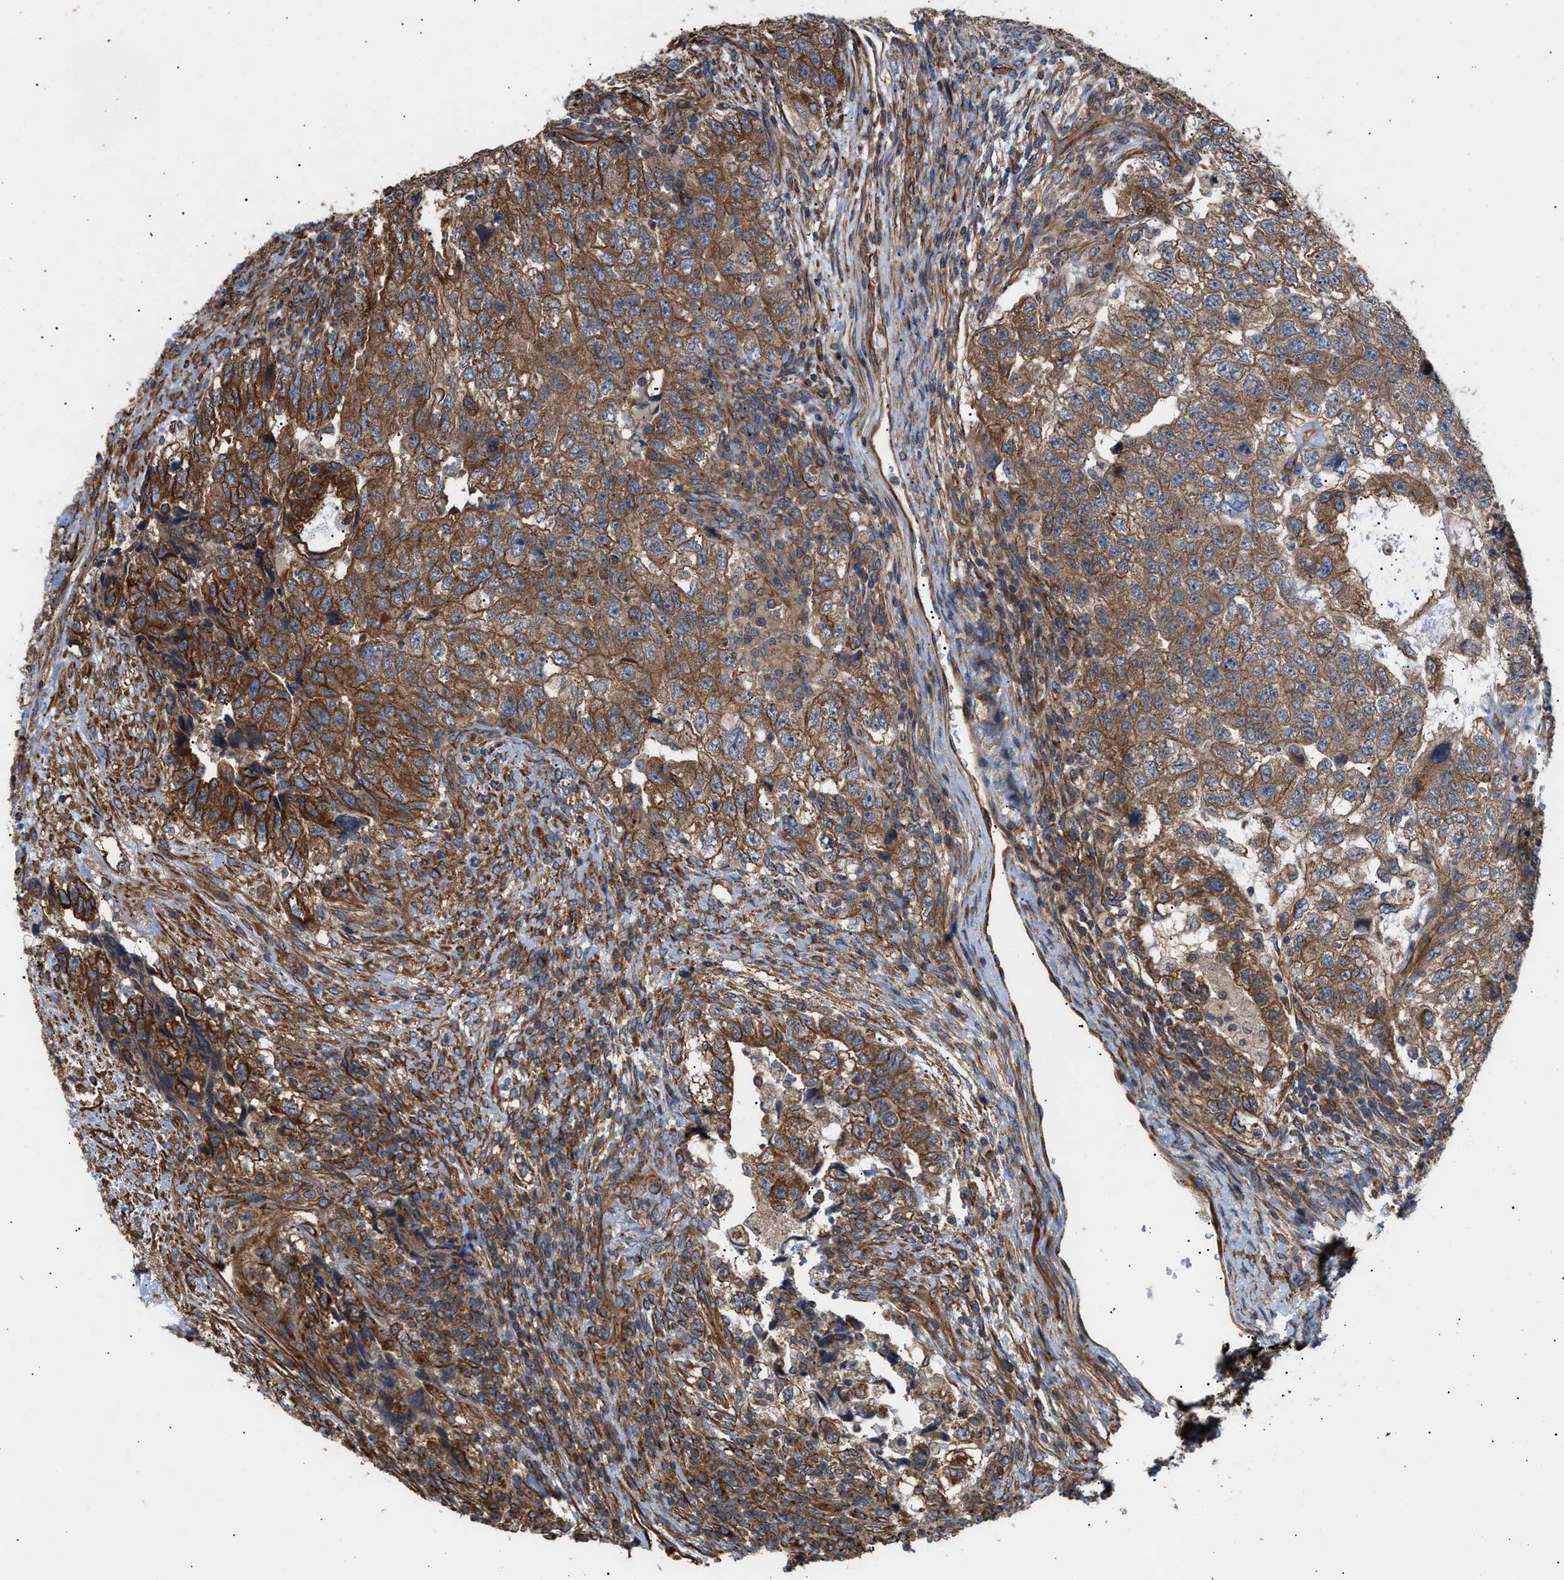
{"staining": {"intensity": "moderate", "quantity": ">75%", "location": "cytoplasmic/membranous"}, "tissue": "testis cancer", "cell_type": "Tumor cells", "image_type": "cancer", "snomed": [{"axis": "morphology", "description": "Carcinoma, Embryonal, NOS"}, {"axis": "topography", "description": "Testis"}], "caption": "Immunohistochemical staining of human testis embryonal carcinoma shows moderate cytoplasmic/membranous protein staining in about >75% of tumor cells.", "gene": "EPS15L1", "patient": {"sex": "male", "age": 36}}